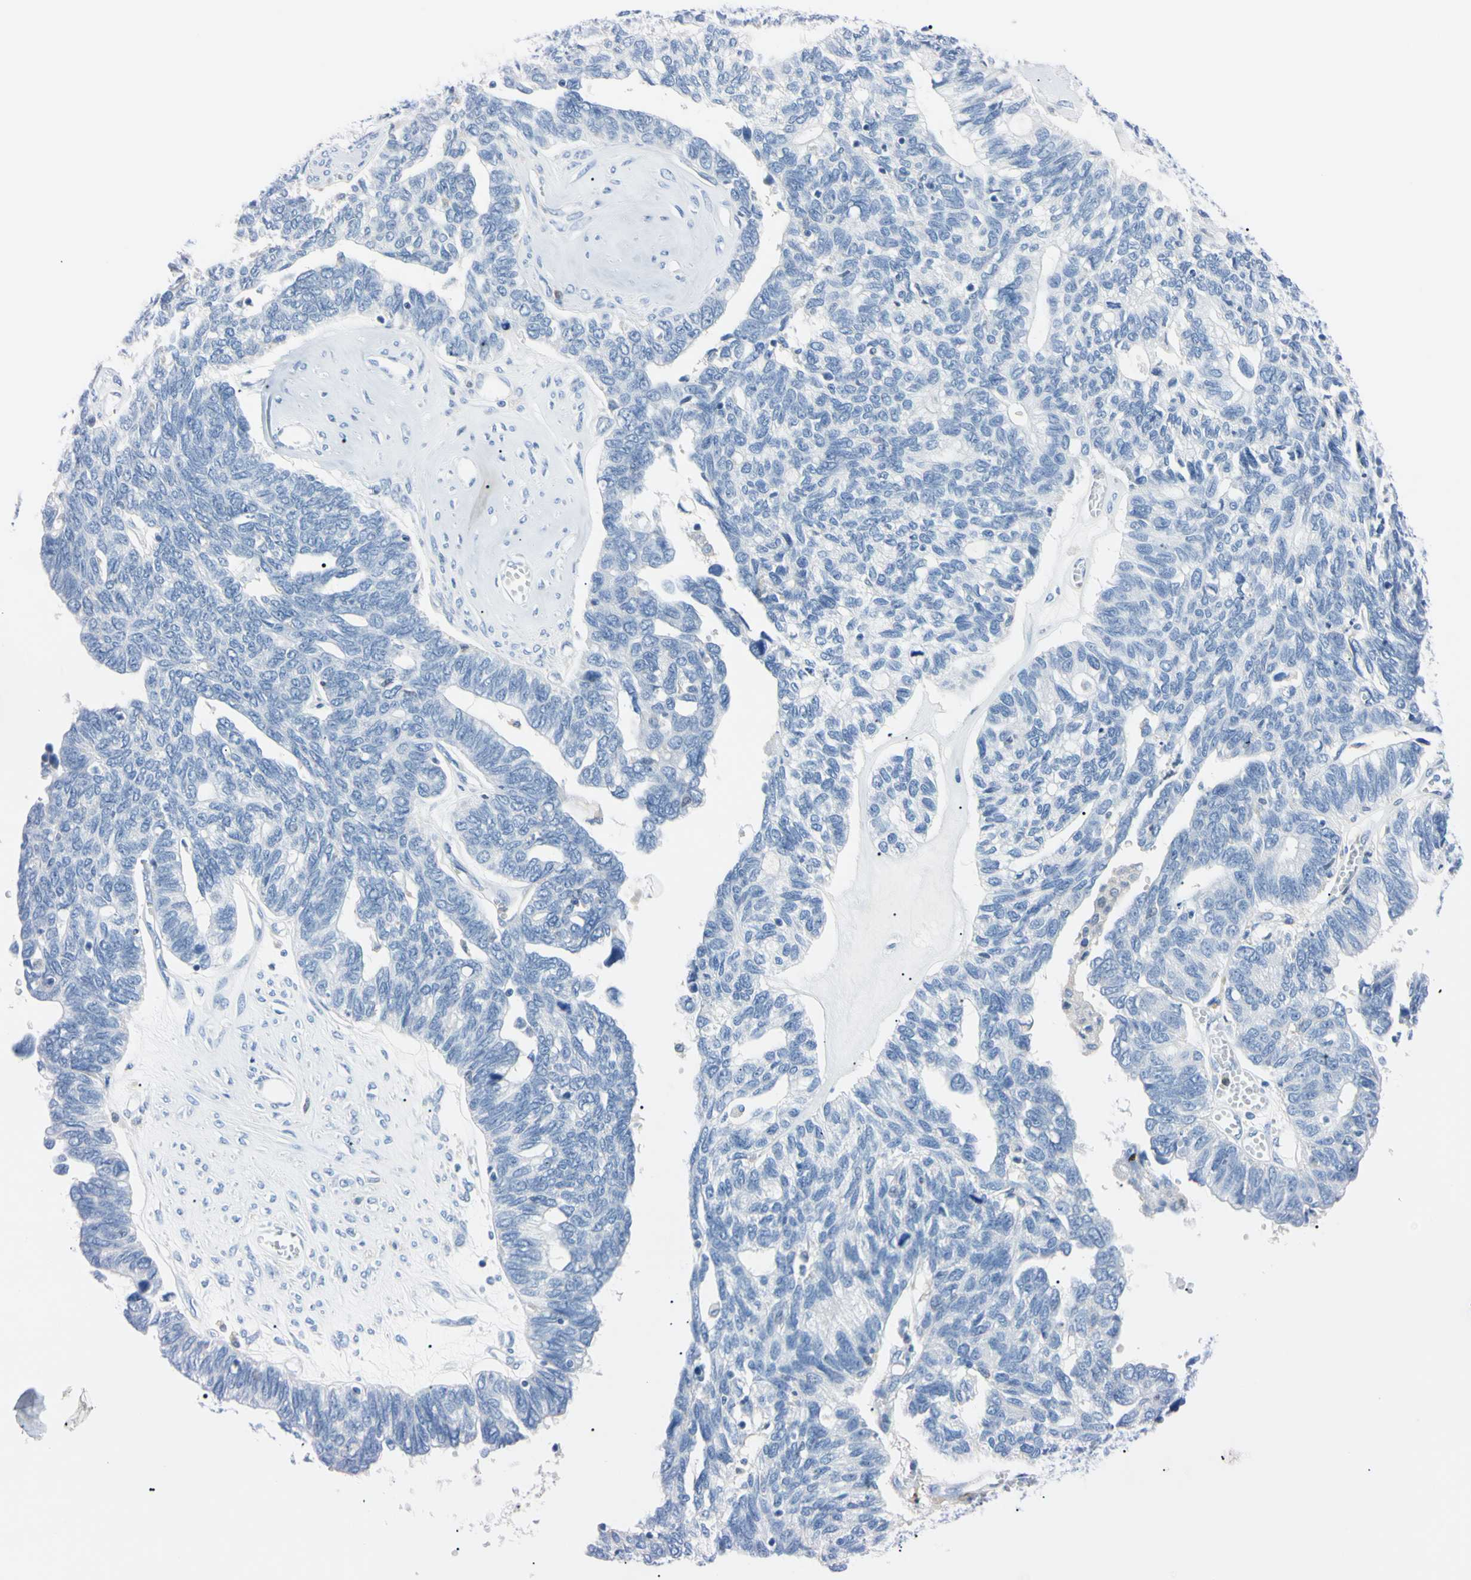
{"staining": {"intensity": "negative", "quantity": "none", "location": "none"}, "tissue": "ovarian cancer", "cell_type": "Tumor cells", "image_type": "cancer", "snomed": [{"axis": "morphology", "description": "Cystadenocarcinoma, serous, NOS"}, {"axis": "topography", "description": "Ovary"}], "caption": "High magnification brightfield microscopy of ovarian cancer (serous cystadenocarcinoma) stained with DAB (brown) and counterstained with hematoxylin (blue): tumor cells show no significant positivity.", "gene": "NCF4", "patient": {"sex": "female", "age": 79}}